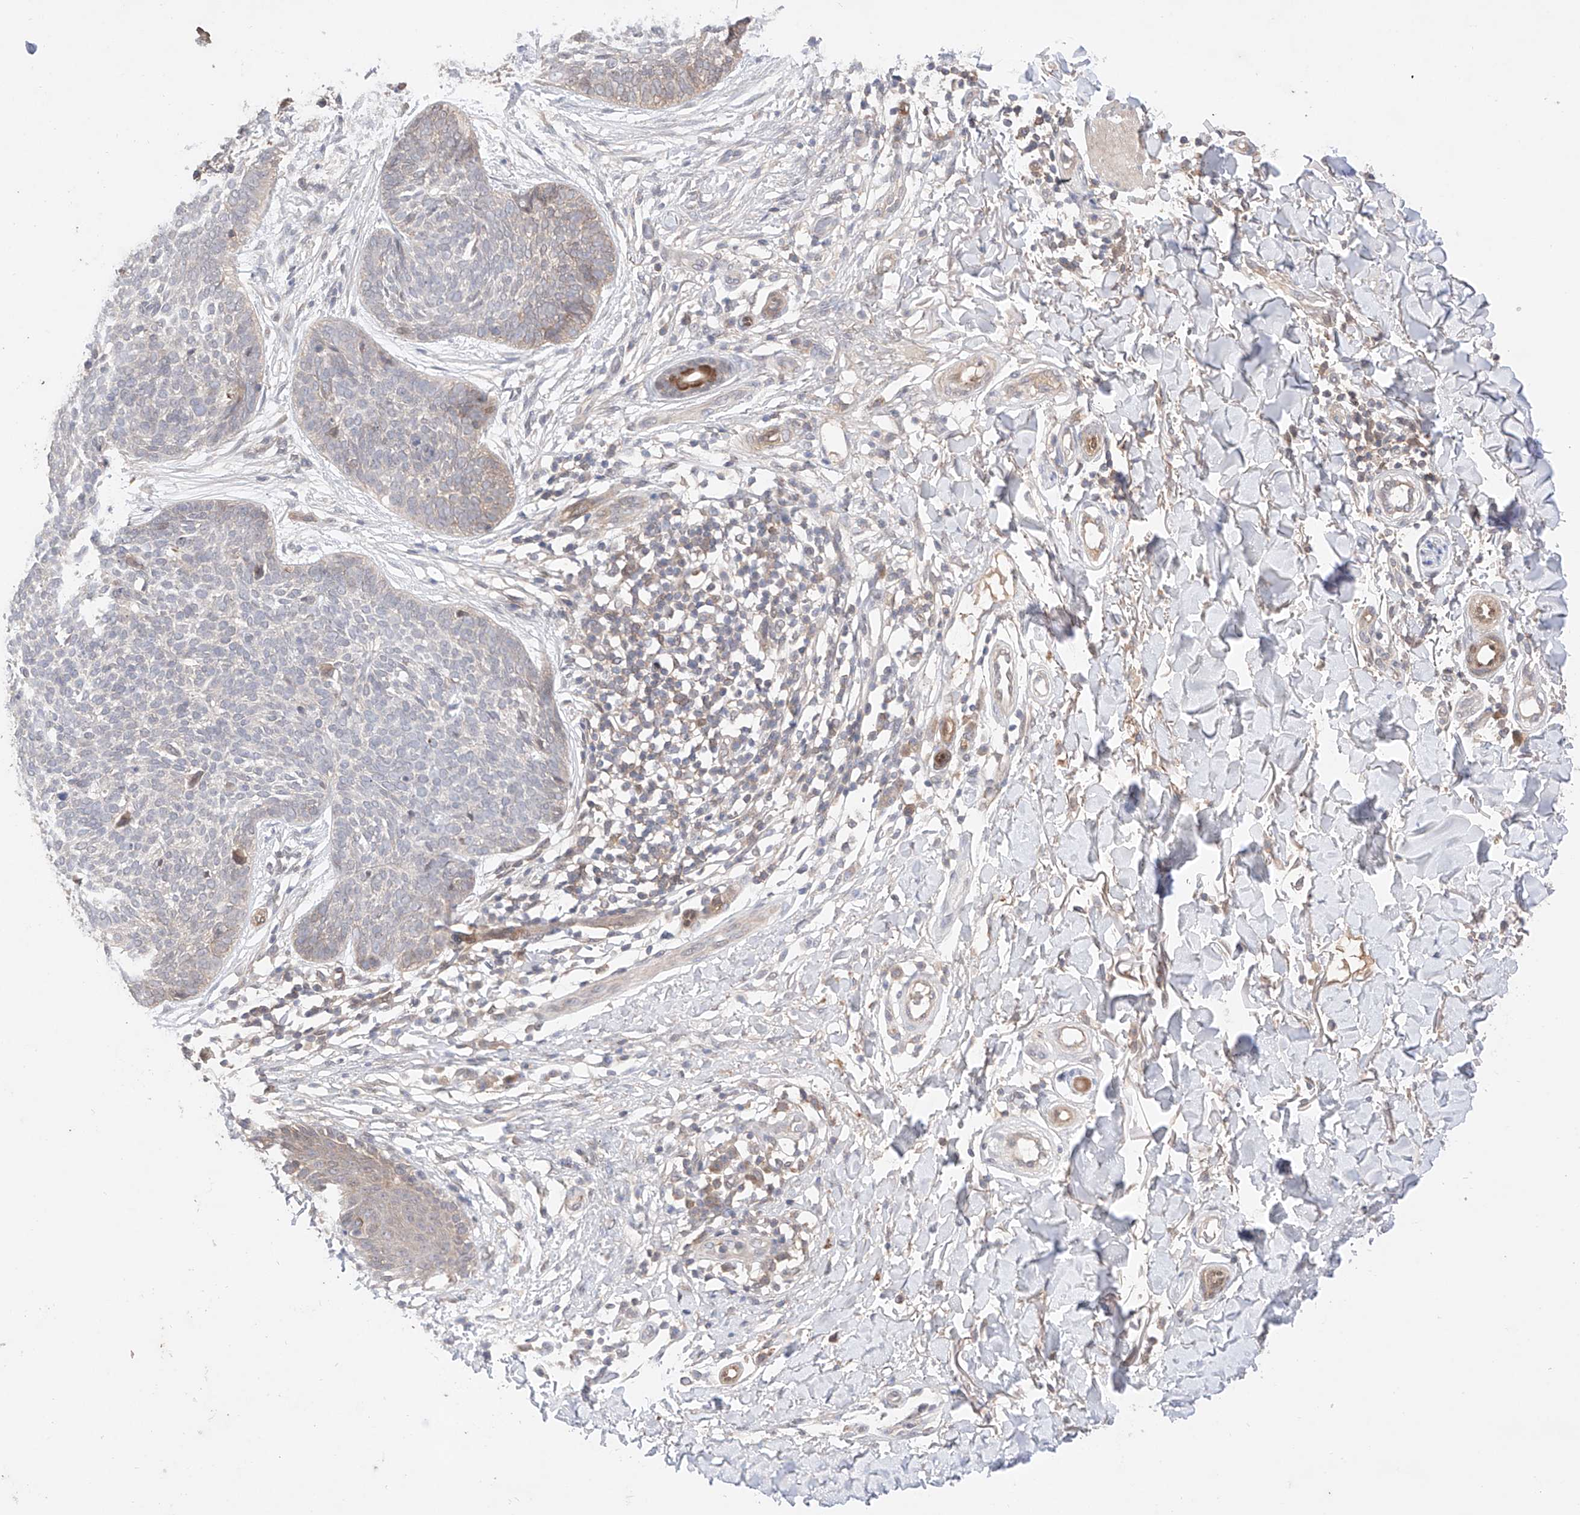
{"staining": {"intensity": "negative", "quantity": "none", "location": "none"}, "tissue": "skin cancer", "cell_type": "Tumor cells", "image_type": "cancer", "snomed": [{"axis": "morphology", "description": "Basal cell carcinoma"}, {"axis": "topography", "description": "Skin"}], "caption": "A histopathology image of basal cell carcinoma (skin) stained for a protein demonstrates no brown staining in tumor cells.", "gene": "ZNF124", "patient": {"sex": "female", "age": 64}}